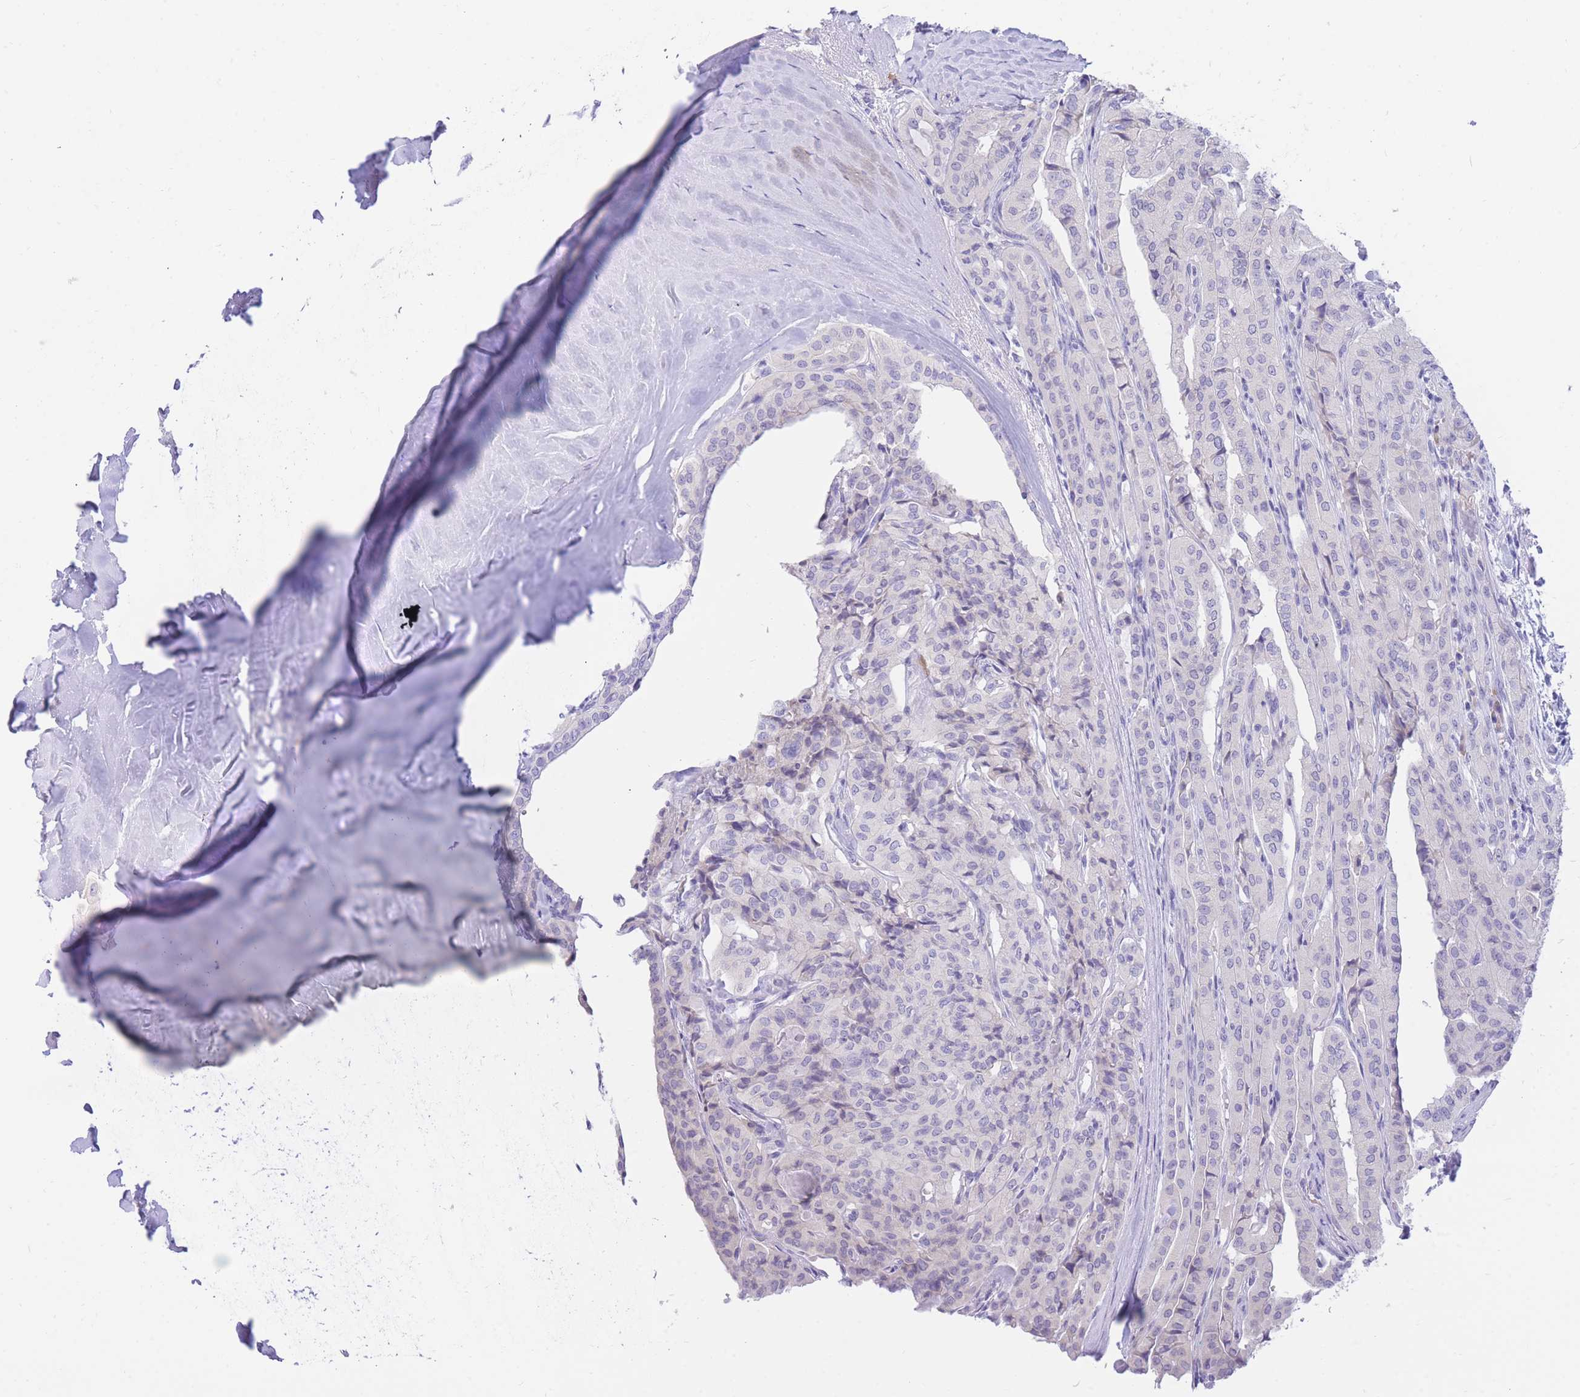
{"staining": {"intensity": "negative", "quantity": "none", "location": "none"}, "tissue": "thyroid cancer", "cell_type": "Tumor cells", "image_type": "cancer", "snomed": [{"axis": "morphology", "description": "Papillary adenocarcinoma, NOS"}, {"axis": "topography", "description": "Thyroid gland"}], "caption": "Thyroid cancer was stained to show a protein in brown. There is no significant expression in tumor cells.", "gene": "SSUH2", "patient": {"sex": "female", "age": 59}}